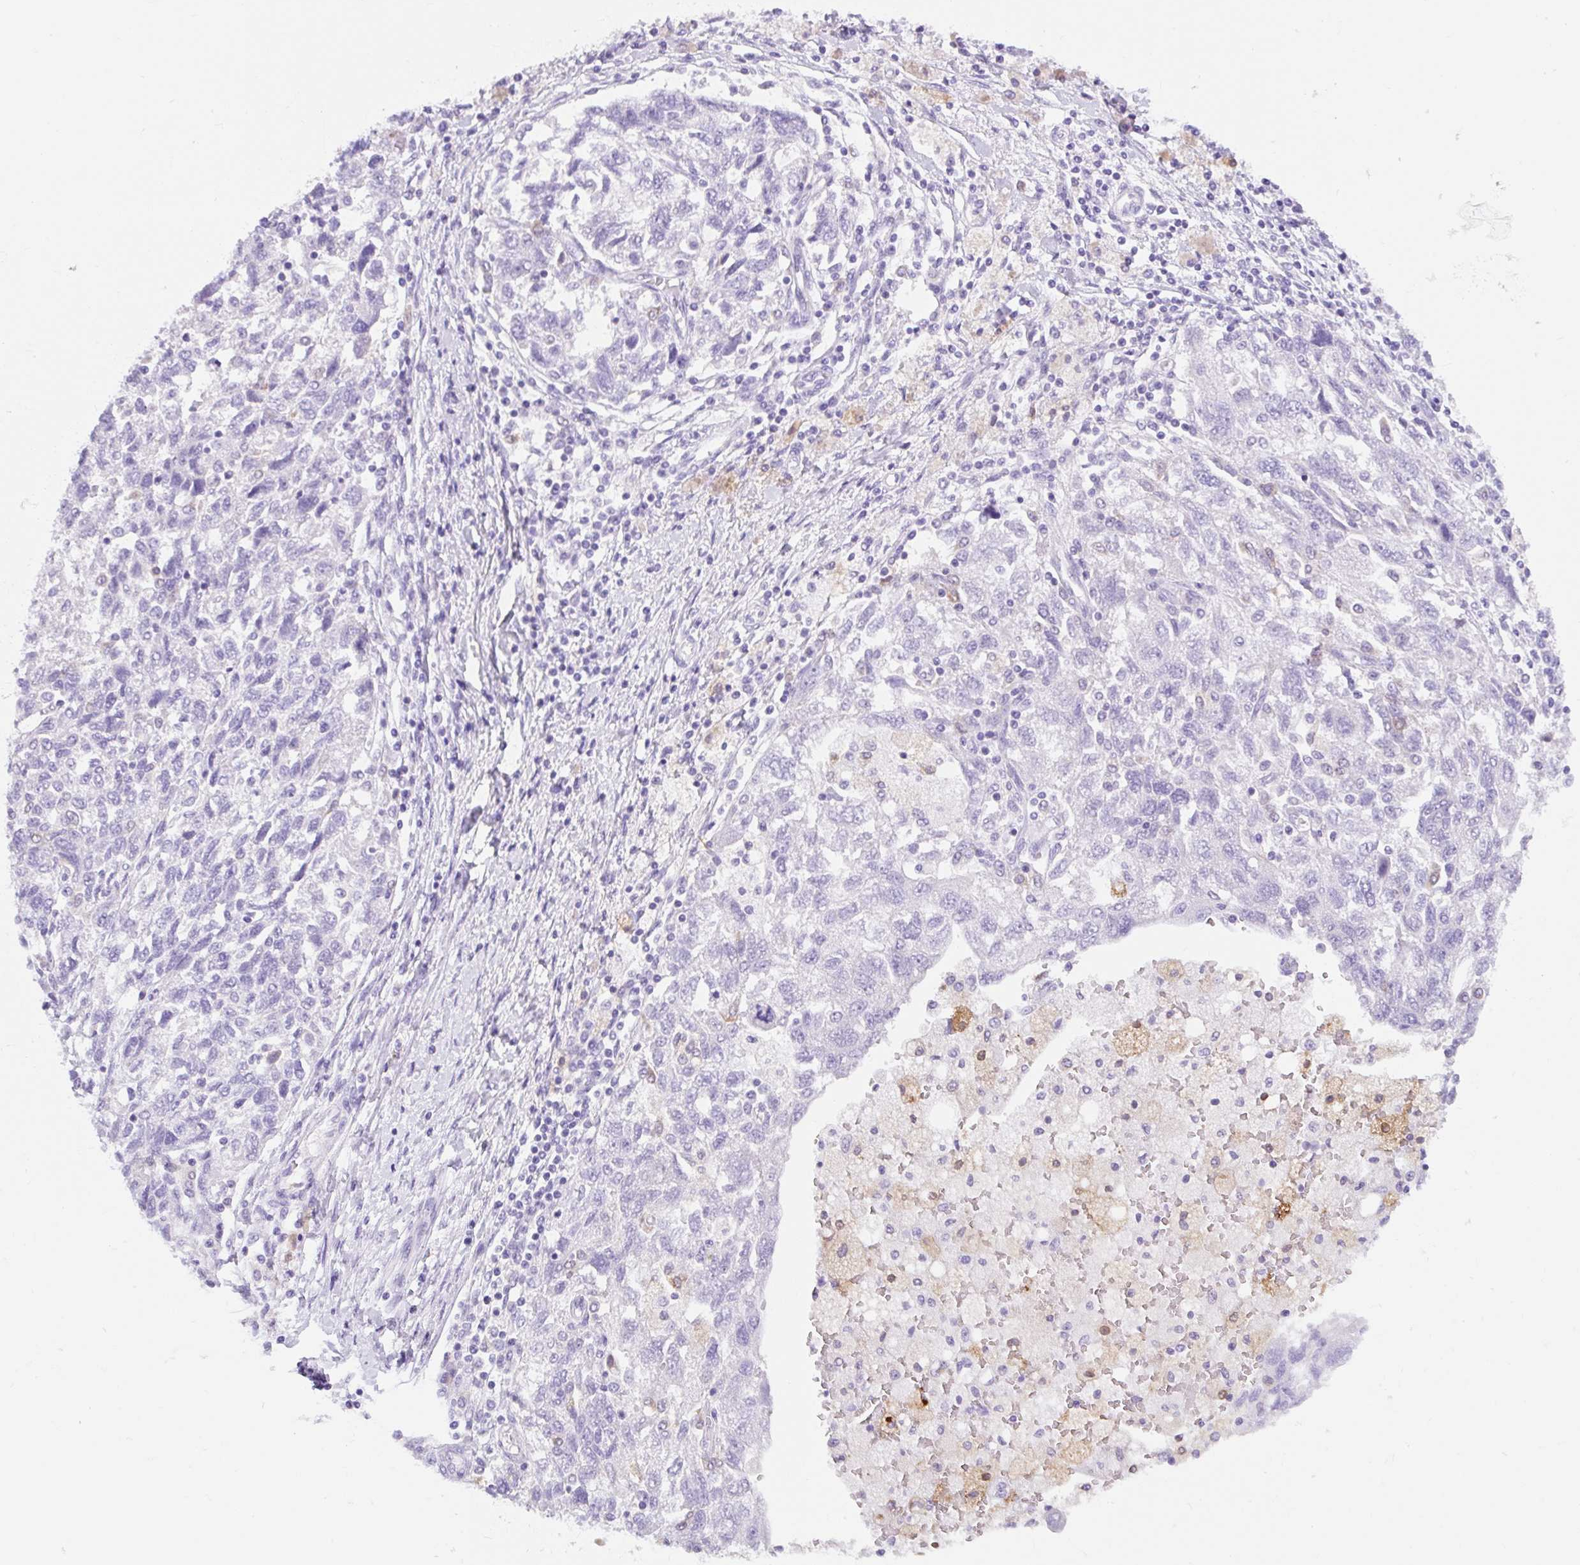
{"staining": {"intensity": "negative", "quantity": "none", "location": "none"}, "tissue": "ovarian cancer", "cell_type": "Tumor cells", "image_type": "cancer", "snomed": [{"axis": "morphology", "description": "Carcinoma, NOS"}, {"axis": "morphology", "description": "Cystadenocarcinoma, serous, NOS"}, {"axis": "topography", "description": "Ovary"}], "caption": "Ovarian cancer was stained to show a protein in brown. There is no significant staining in tumor cells.", "gene": "APOC4-APOC2", "patient": {"sex": "female", "age": 69}}